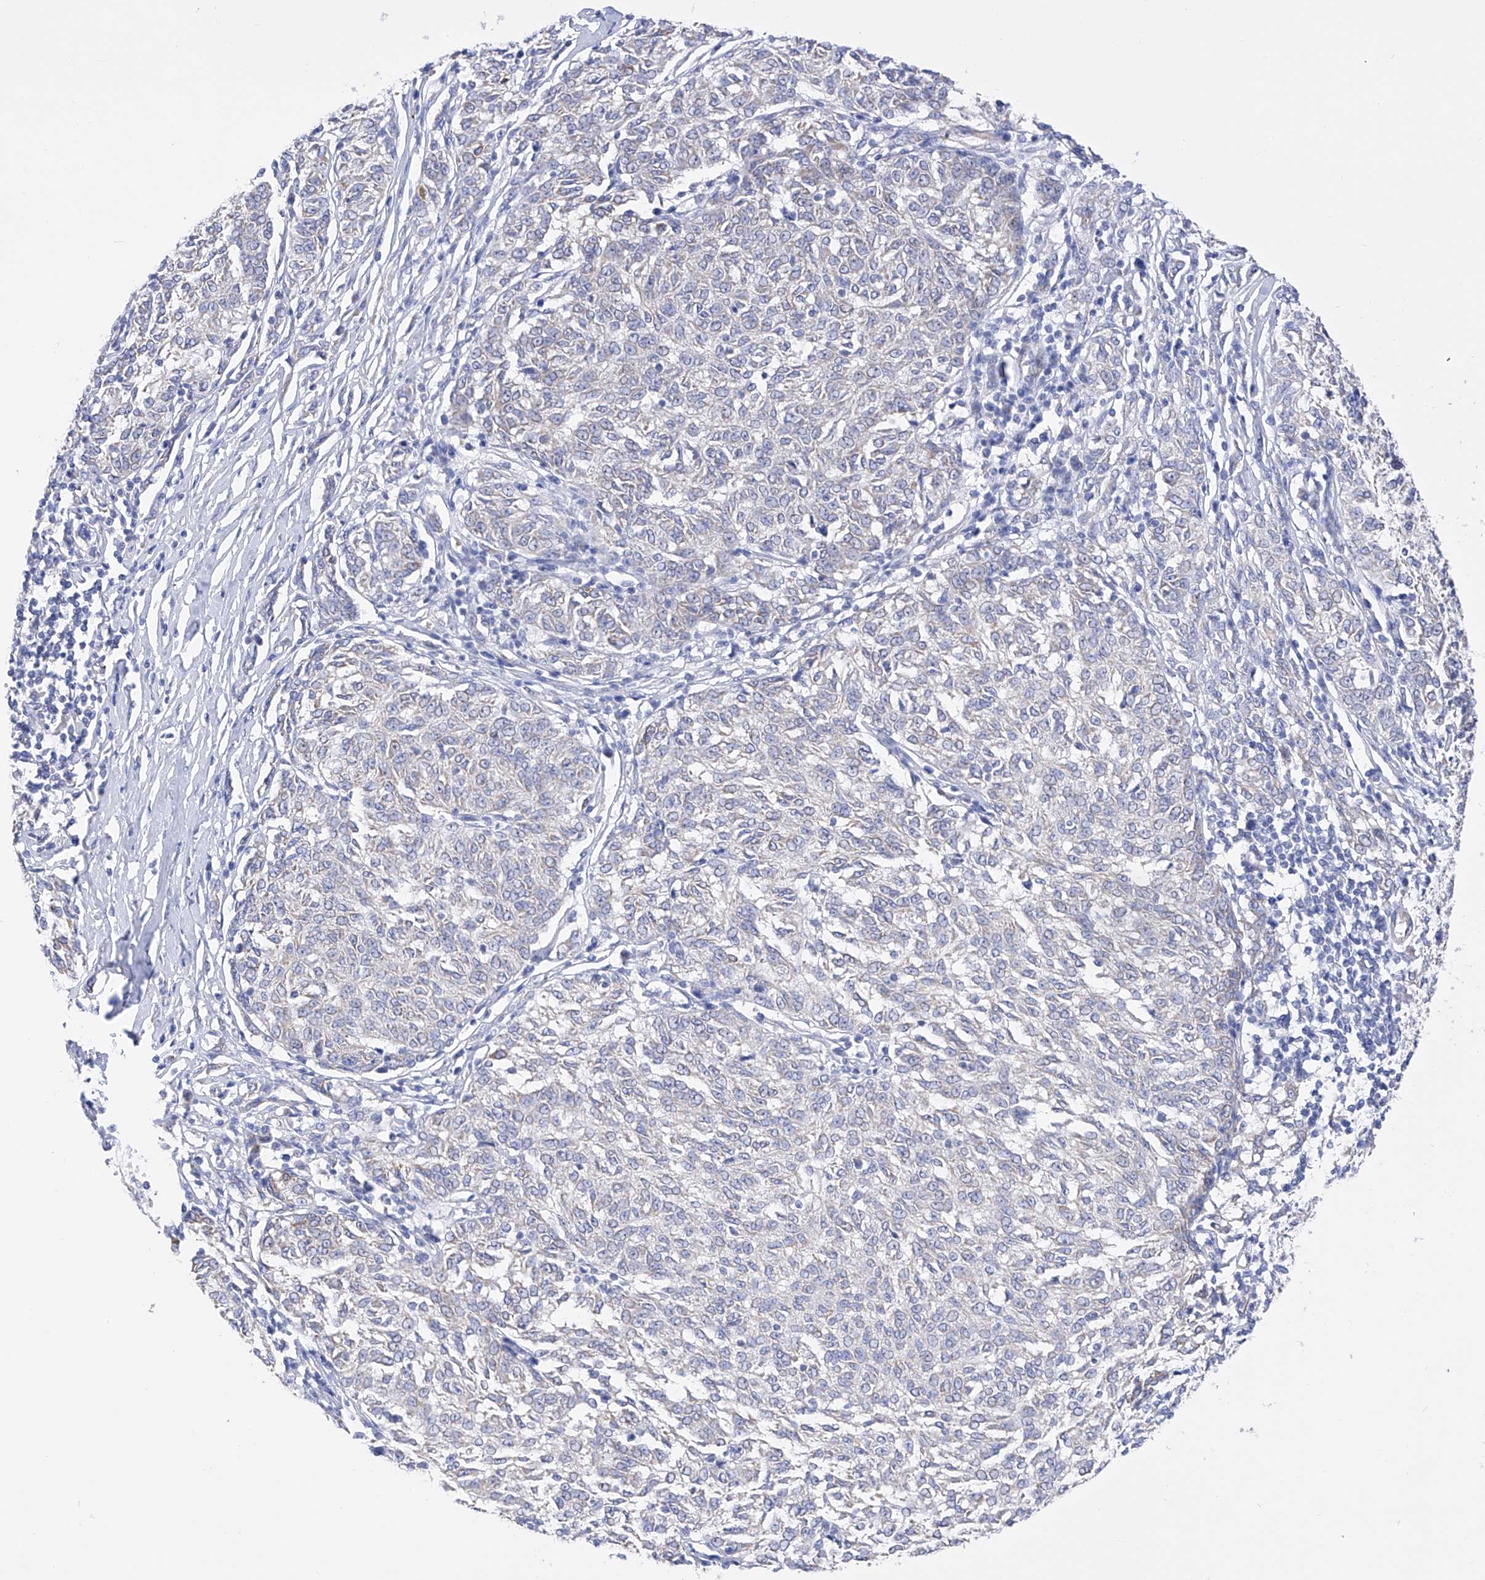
{"staining": {"intensity": "negative", "quantity": "none", "location": "none"}, "tissue": "melanoma", "cell_type": "Tumor cells", "image_type": "cancer", "snomed": [{"axis": "morphology", "description": "Malignant melanoma, NOS"}, {"axis": "topography", "description": "Skin"}], "caption": "This micrograph is of malignant melanoma stained with IHC to label a protein in brown with the nuclei are counter-stained blue. There is no expression in tumor cells.", "gene": "FLG", "patient": {"sex": "female", "age": 72}}